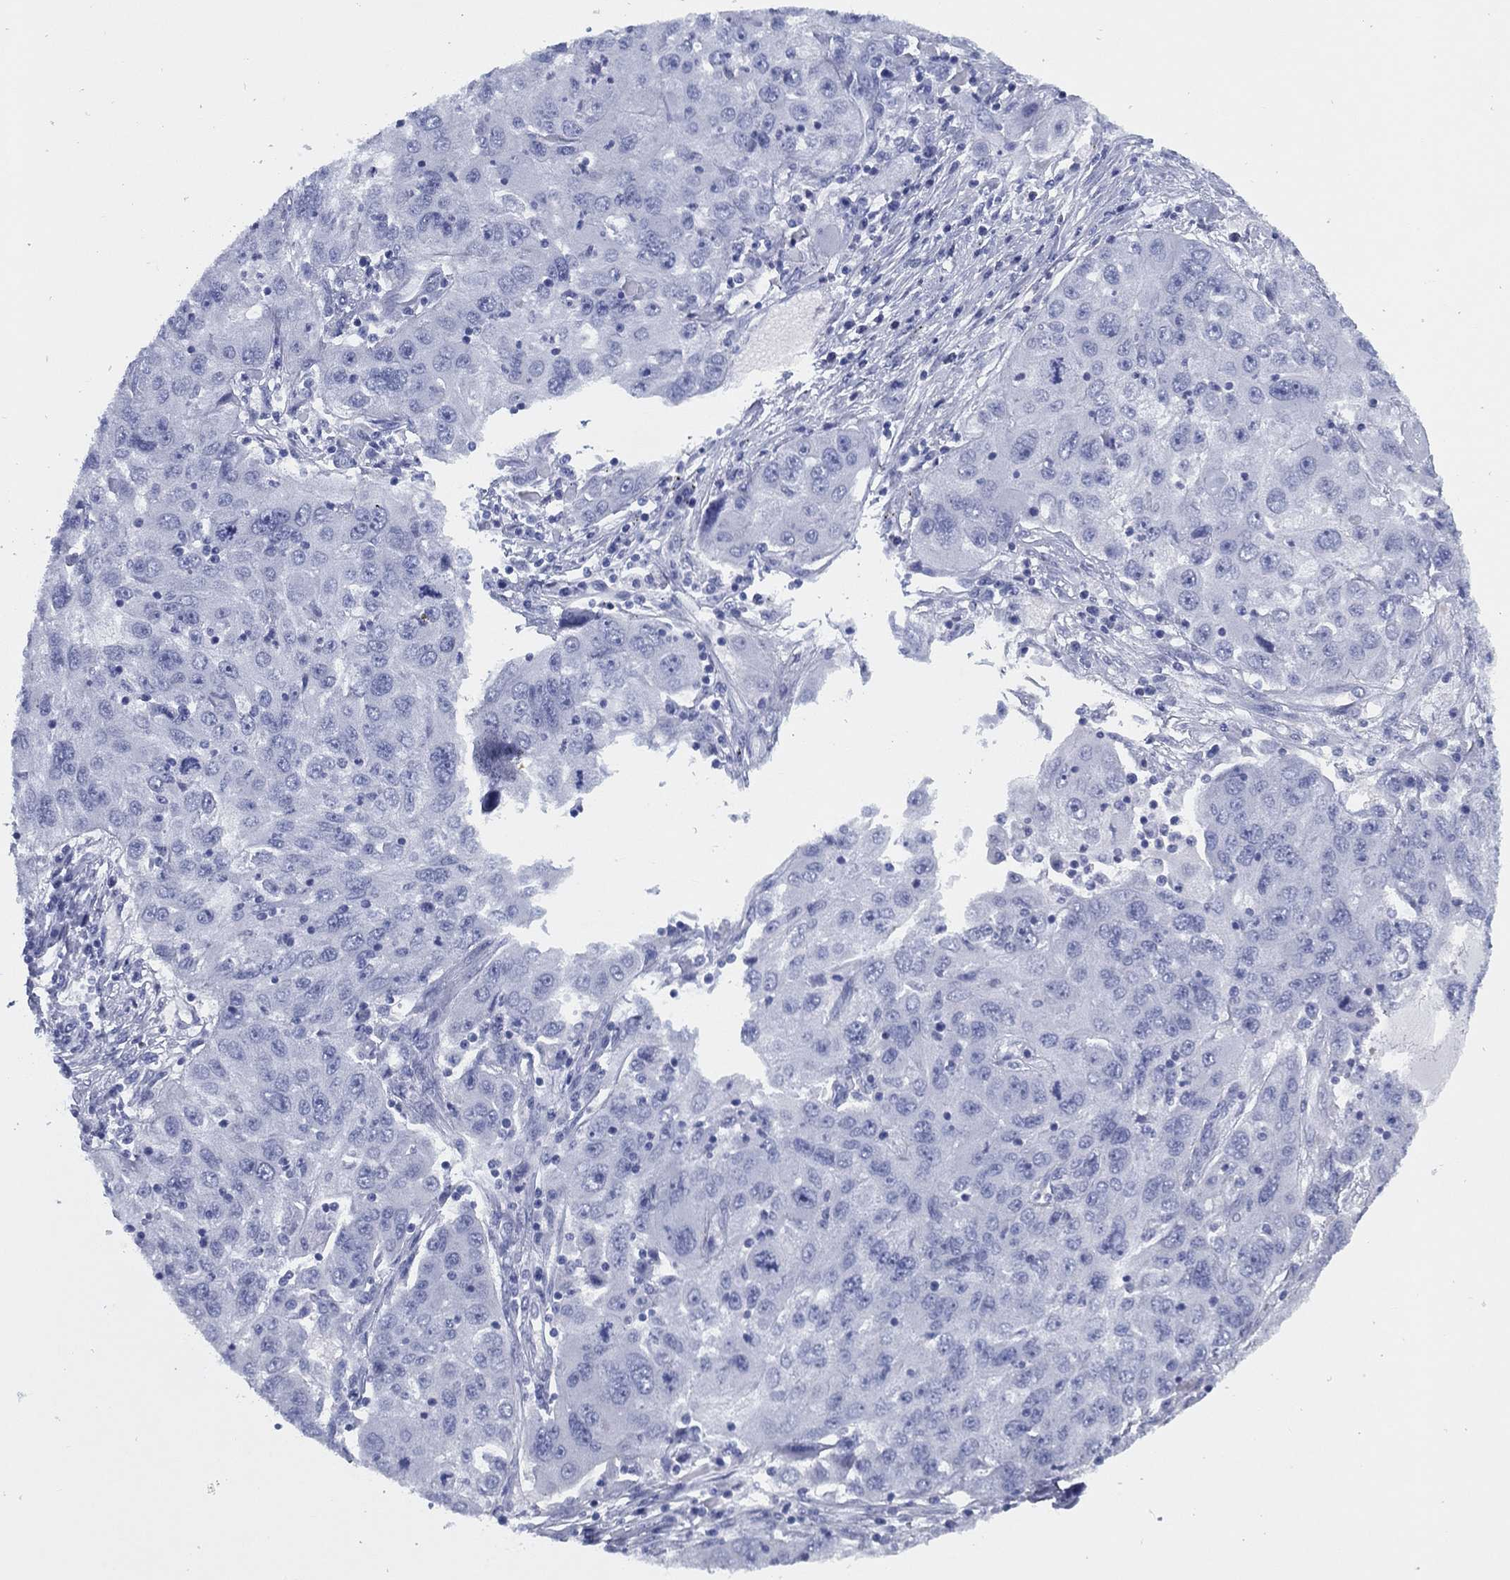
{"staining": {"intensity": "negative", "quantity": "none", "location": "none"}, "tissue": "stomach cancer", "cell_type": "Tumor cells", "image_type": "cancer", "snomed": [{"axis": "morphology", "description": "Adenocarcinoma, NOS"}, {"axis": "topography", "description": "Stomach"}], "caption": "Tumor cells are negative for brown protein staining in adenocarcinoma (stomach).", "gene": "TMEM252", "patient": {"sex": "male", "age": 56}}